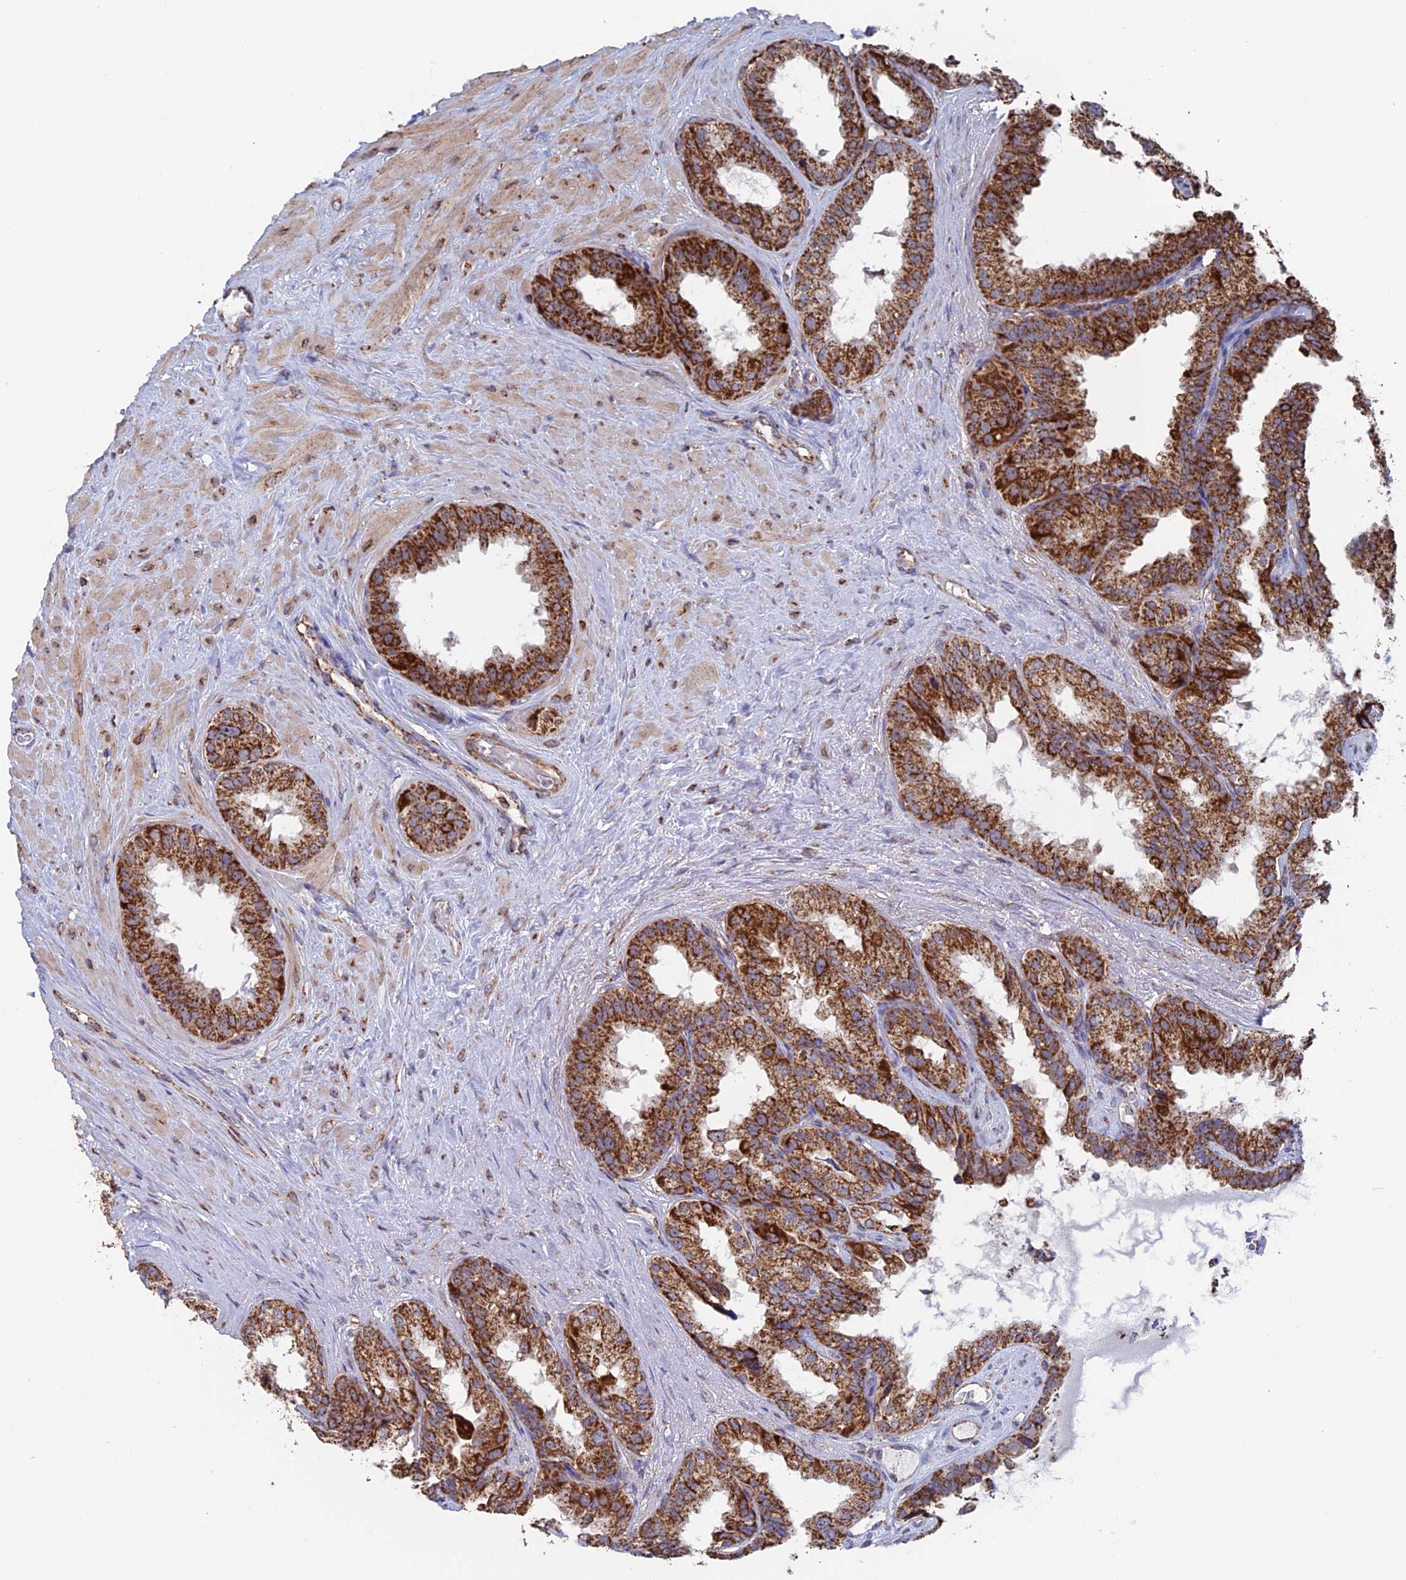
{"staining": {"intensity": "strong", "quantity": ">75%", "location": "cytoplasmic/membranous"}, "tissue": "seminal vesicle", "cell_type": "Glandular cells", "image_type": "normal", "snomed": [{"axis": "morphology", "description": "Normal tissue, NOS"}, {"axis": "topography", "description": "Seminal veicle"}], "caption": "Glandular cells reveal high levels of strong cytoplasmic/membranous staining in approximately >75% of cells in unremarkable seminal vesicle. (brown staining indicates protein expression, while blue staining denotes nuclei).", "gene": "DTYMK", "patient": {"sex": "male", "age": 80}}